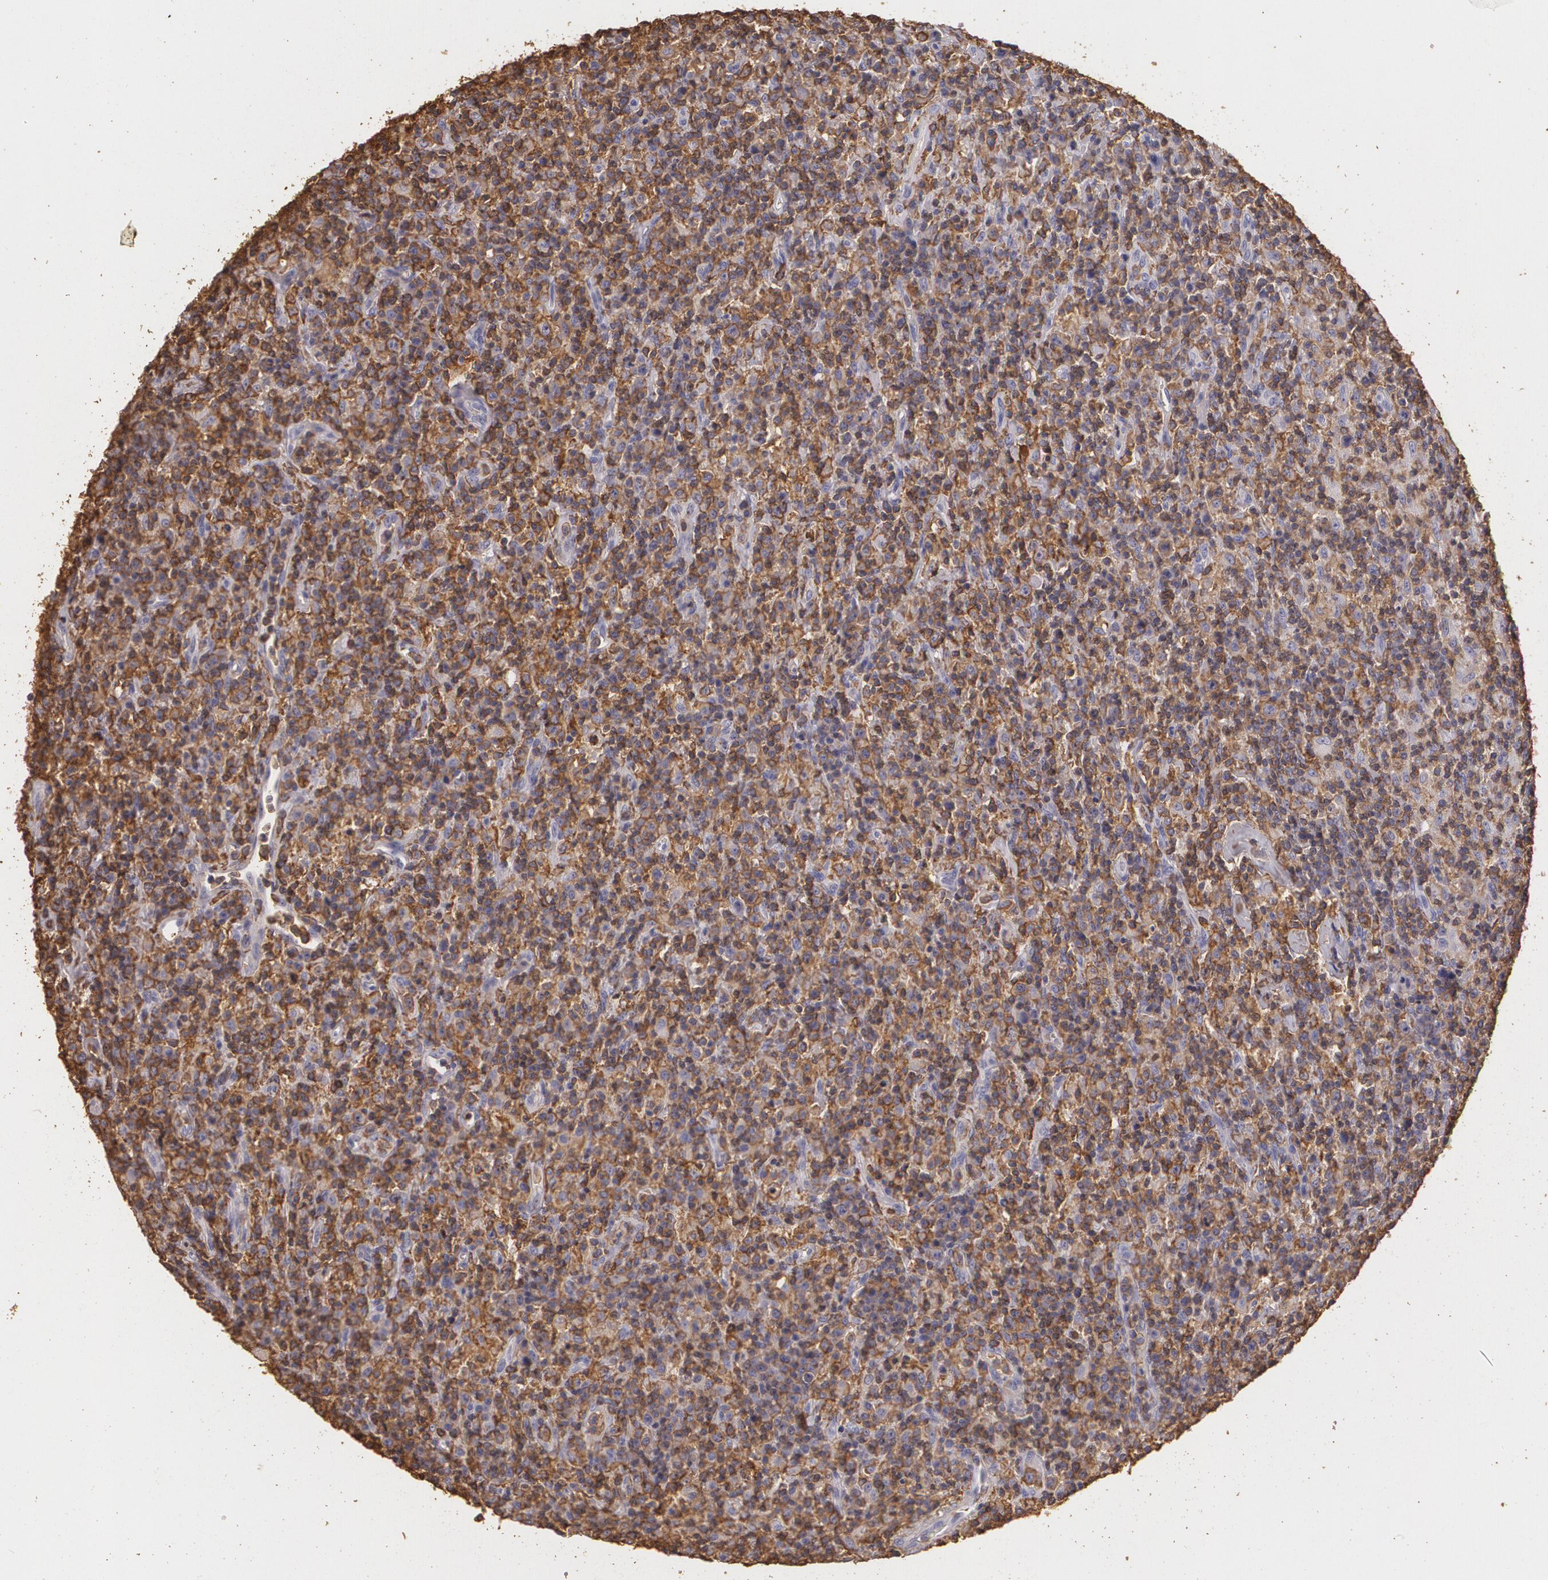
{"staining": {"intensity": "moderate", "quantity": ">75%", "location": "cytoplasmic/membranous"}, "tissue": "lymphoma", "cell_type": "Tumor cells", "image_type": "cancer", "snomed": [{"axis": "morphology", "description": "Hodgkin's disease, NOS"}, {"axis": "topography", "description": "Lymph node"}], "caption": "Protein expression analysis of human Hodgkin's disease reveals moderate cytoplasmic/membranous expression in approximately >75% of tumor cells.", "gene": "TGFBR1", "patient": {"sex": "male", "age": 65}}